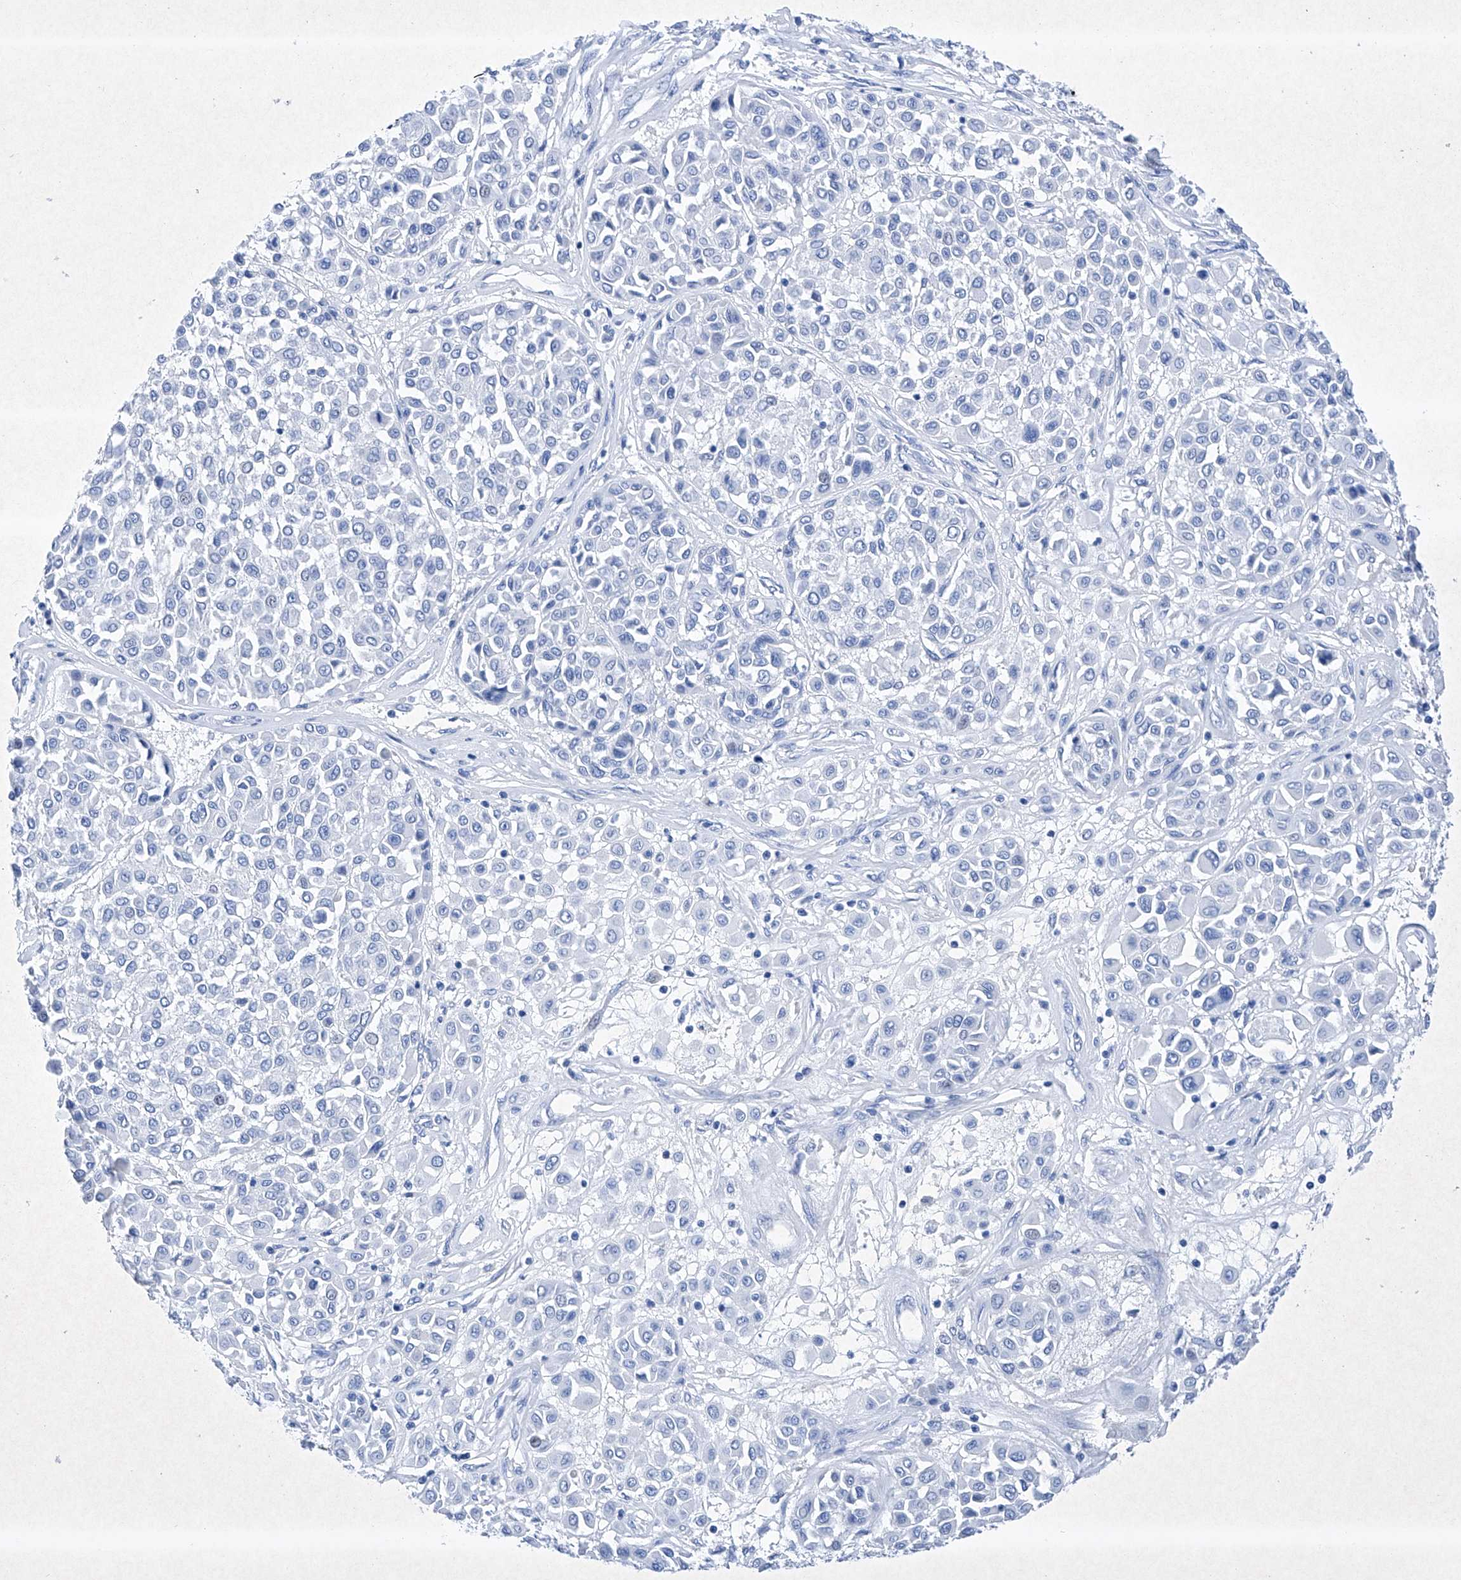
{"staining": {"intensity": "negative", "quantity": "none", "location": "none"}, "tissue": "melanoma", "cell_type": "Tumor cells", "image_type": "cancer", "snomed": [{"axis": "morphology", "description": "Malignant melanoma, Metastatic site"}, {"axis": "topography", "description": "Soft tissue"}], "caption": "The histopathology image demonstrates no significant expression in tumor cells of melanoma.", "gene": "BARX2", "patient": {"sex": "male", "age": 41}}